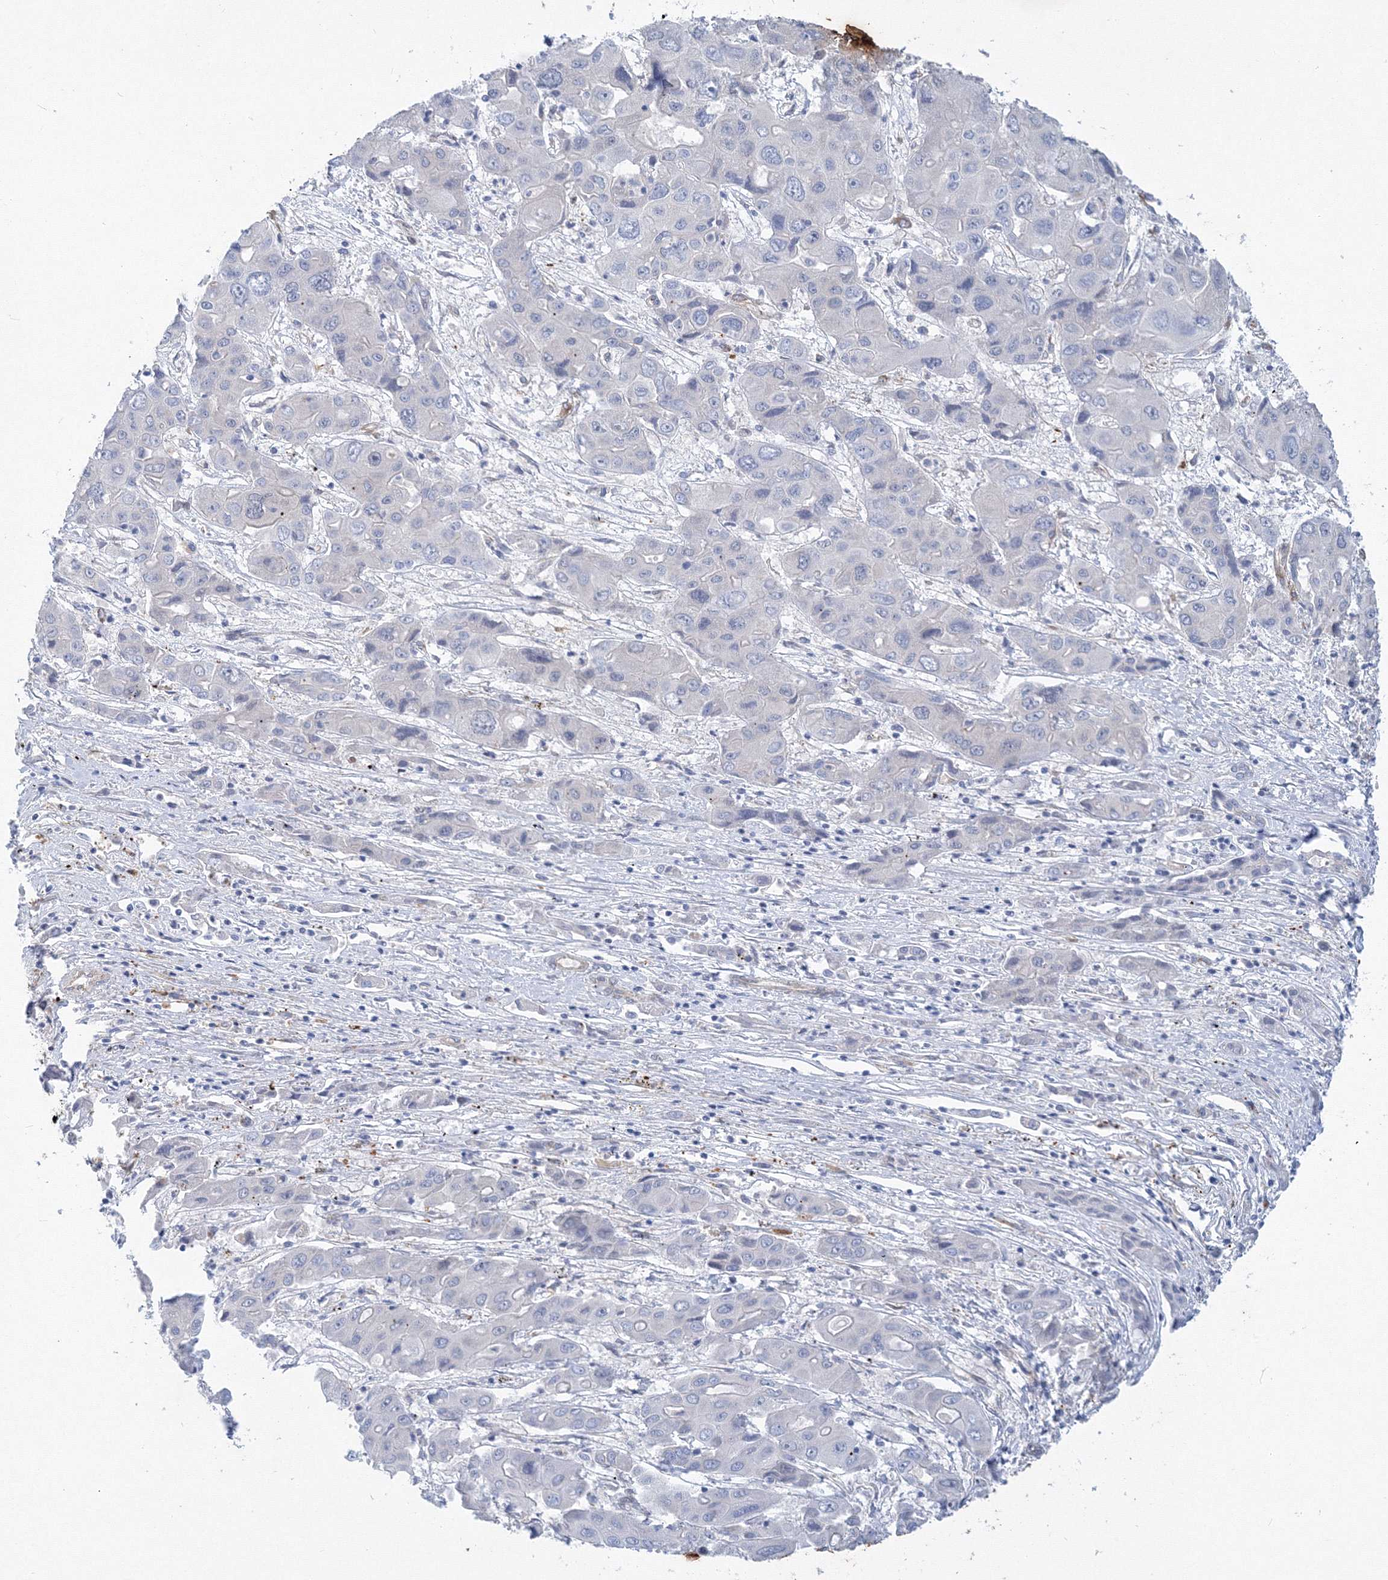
{"staining": {"intensity": "negative", "quantity": "none", "location": "none"}, "tissue": "liver cancer", "cell_type": "Tumor cells", "image_type": "cancer", "snomed": [{"axis": "morphology", "description": "Cholangiocarcinoma"}, {"axis": "topography", "description": "Liver"}], "caption": "Image shows no significant protein positivity in tumor cells of liver cancer.", "gene": "TANC1", "patient": {"sex": "male", "age": 67}}